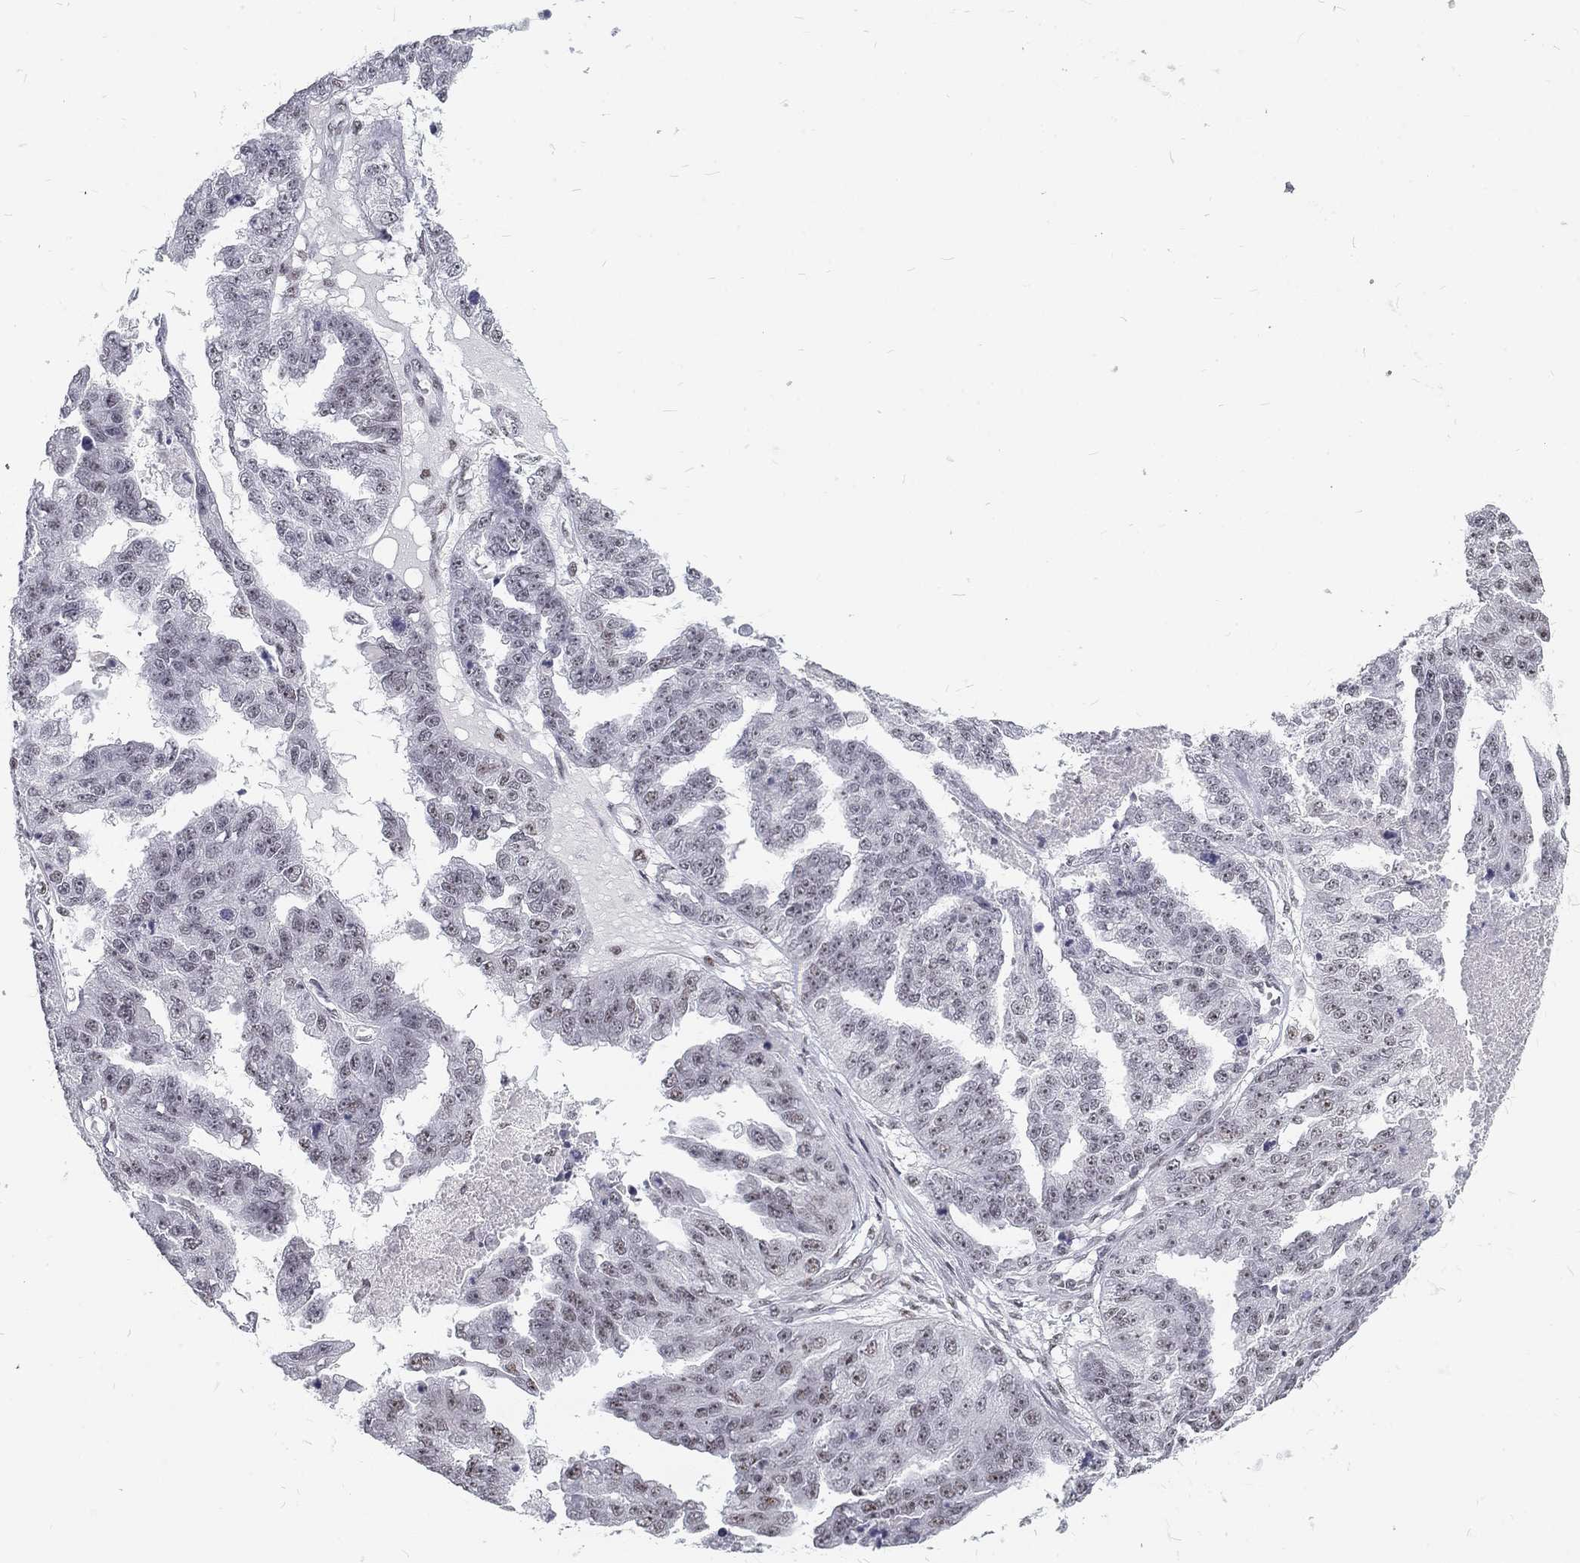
{"staining": {"intensity": "negative", "quantity": "none", "location": "none"}, "tissue": "ovarian cancer", "cell_type": "Tumor cells", "image_type": "cancer", "snomed": [{"axis": "morphology", "description": "Cystadenocarcinoma, serous, NOS"}, {"axis": "topography", "description": "Ovary"}], "caption": "Immunohistochemistry (IHC) histopathology image of neoplastic tissue: ovarian cancer (serous cystadenocarcinoma) stained with DAB exhibits no significant protein expression in tumor cells.", "gene": "SNORC", "patient": {"sex": "female", "age": 58}}